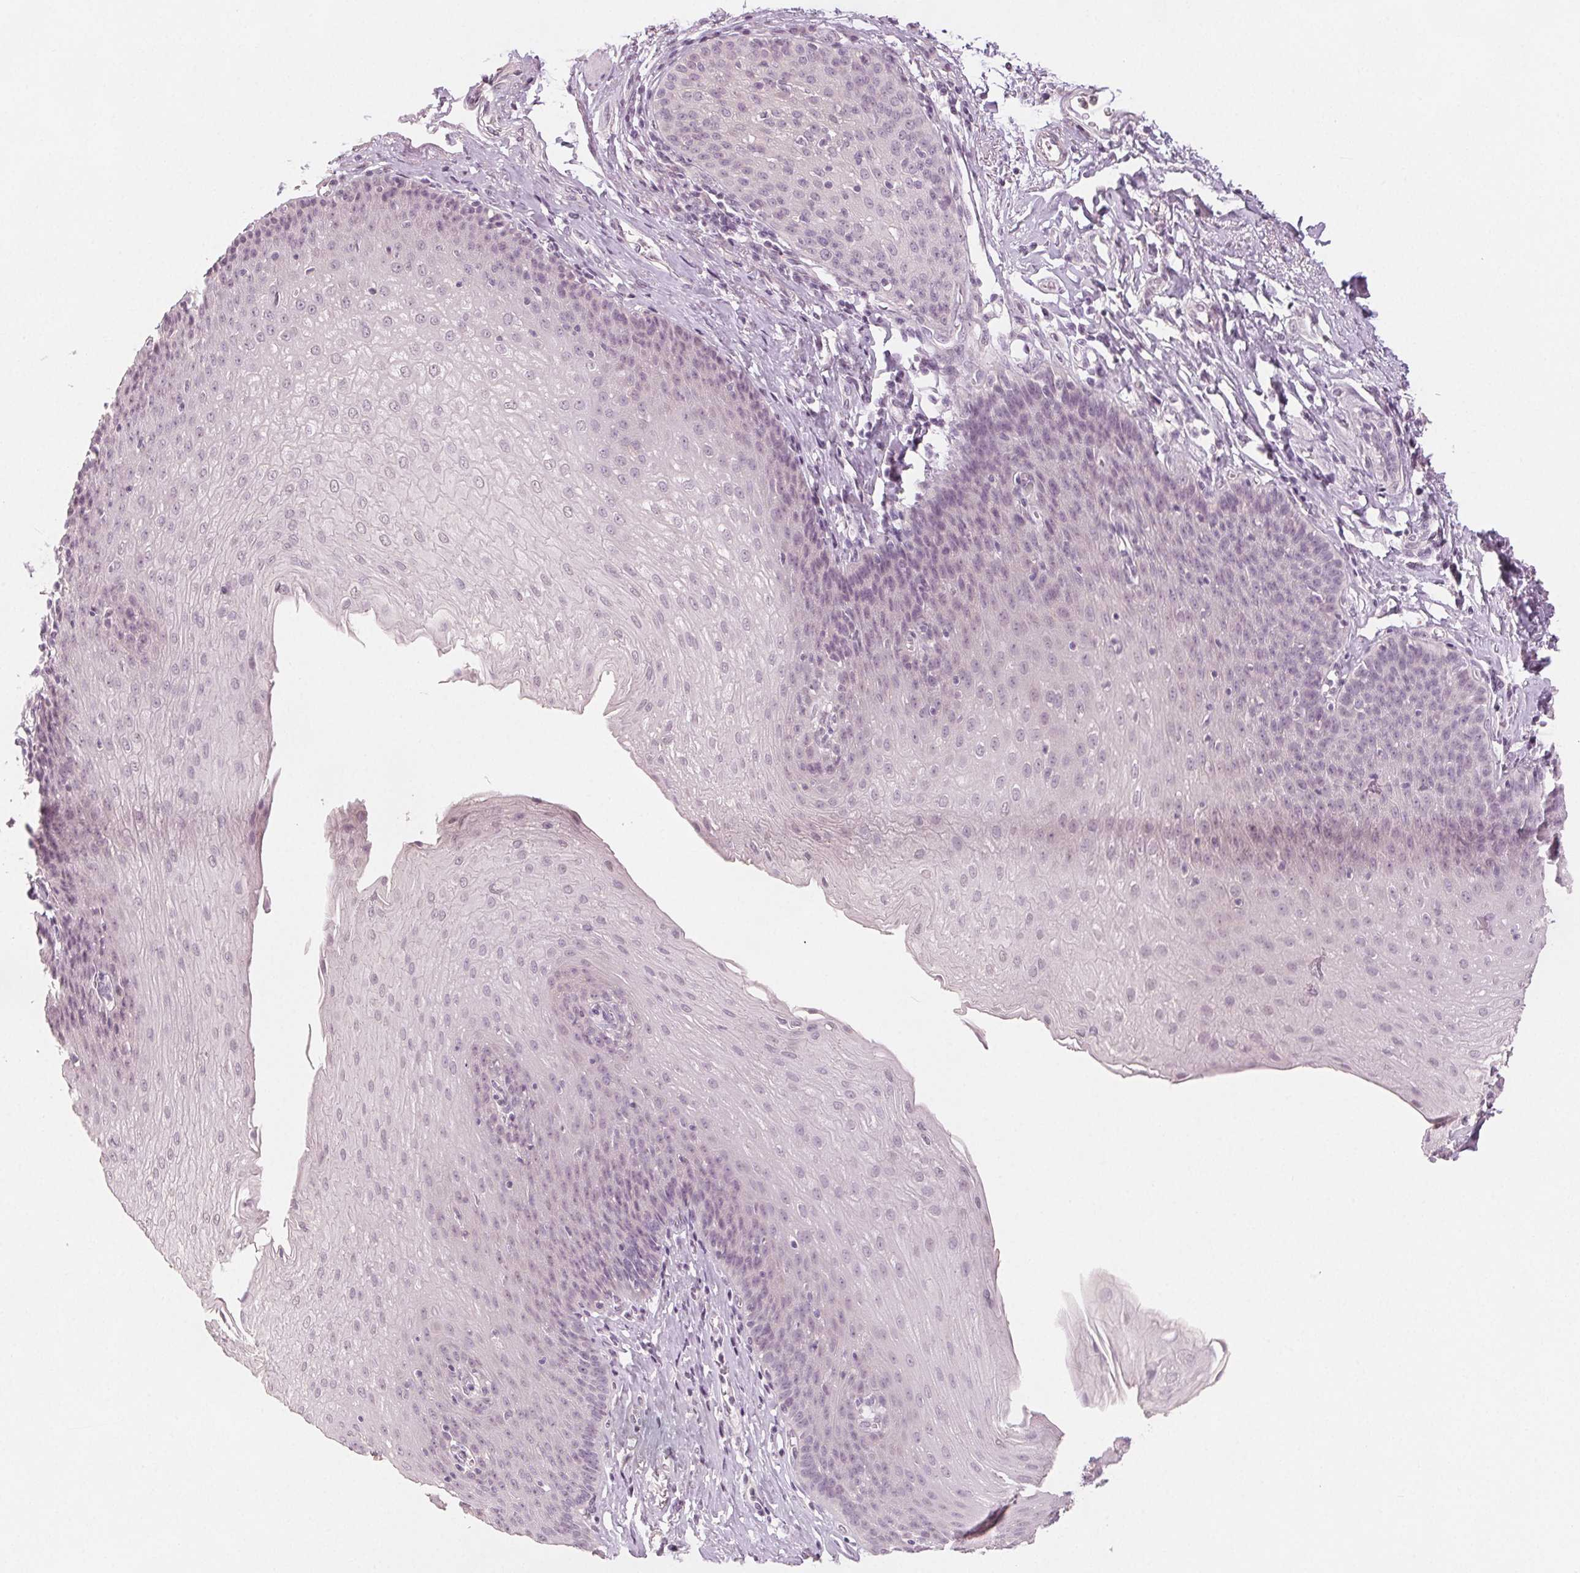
{"staining": {"intensity": "negative", "quantity": "none", "location": "none"}, "tissue": "esophagus", "cell_type": "Squamous epithelial cells", "image_type": "normal", "snomed": [{"axis": "morphology", "description": "Normal tissue, NOS"}, {"axis": "topography", "description": "Esophagus"}], "caption": "A high-resolution photomicrograph shows immunohistochemistry staining of unremarkable esophagus, which reveals no significant positivity in squamous epithelial cells.", "gene": "SLC27A5", "patient": {"sex": "female", "age": 81}}